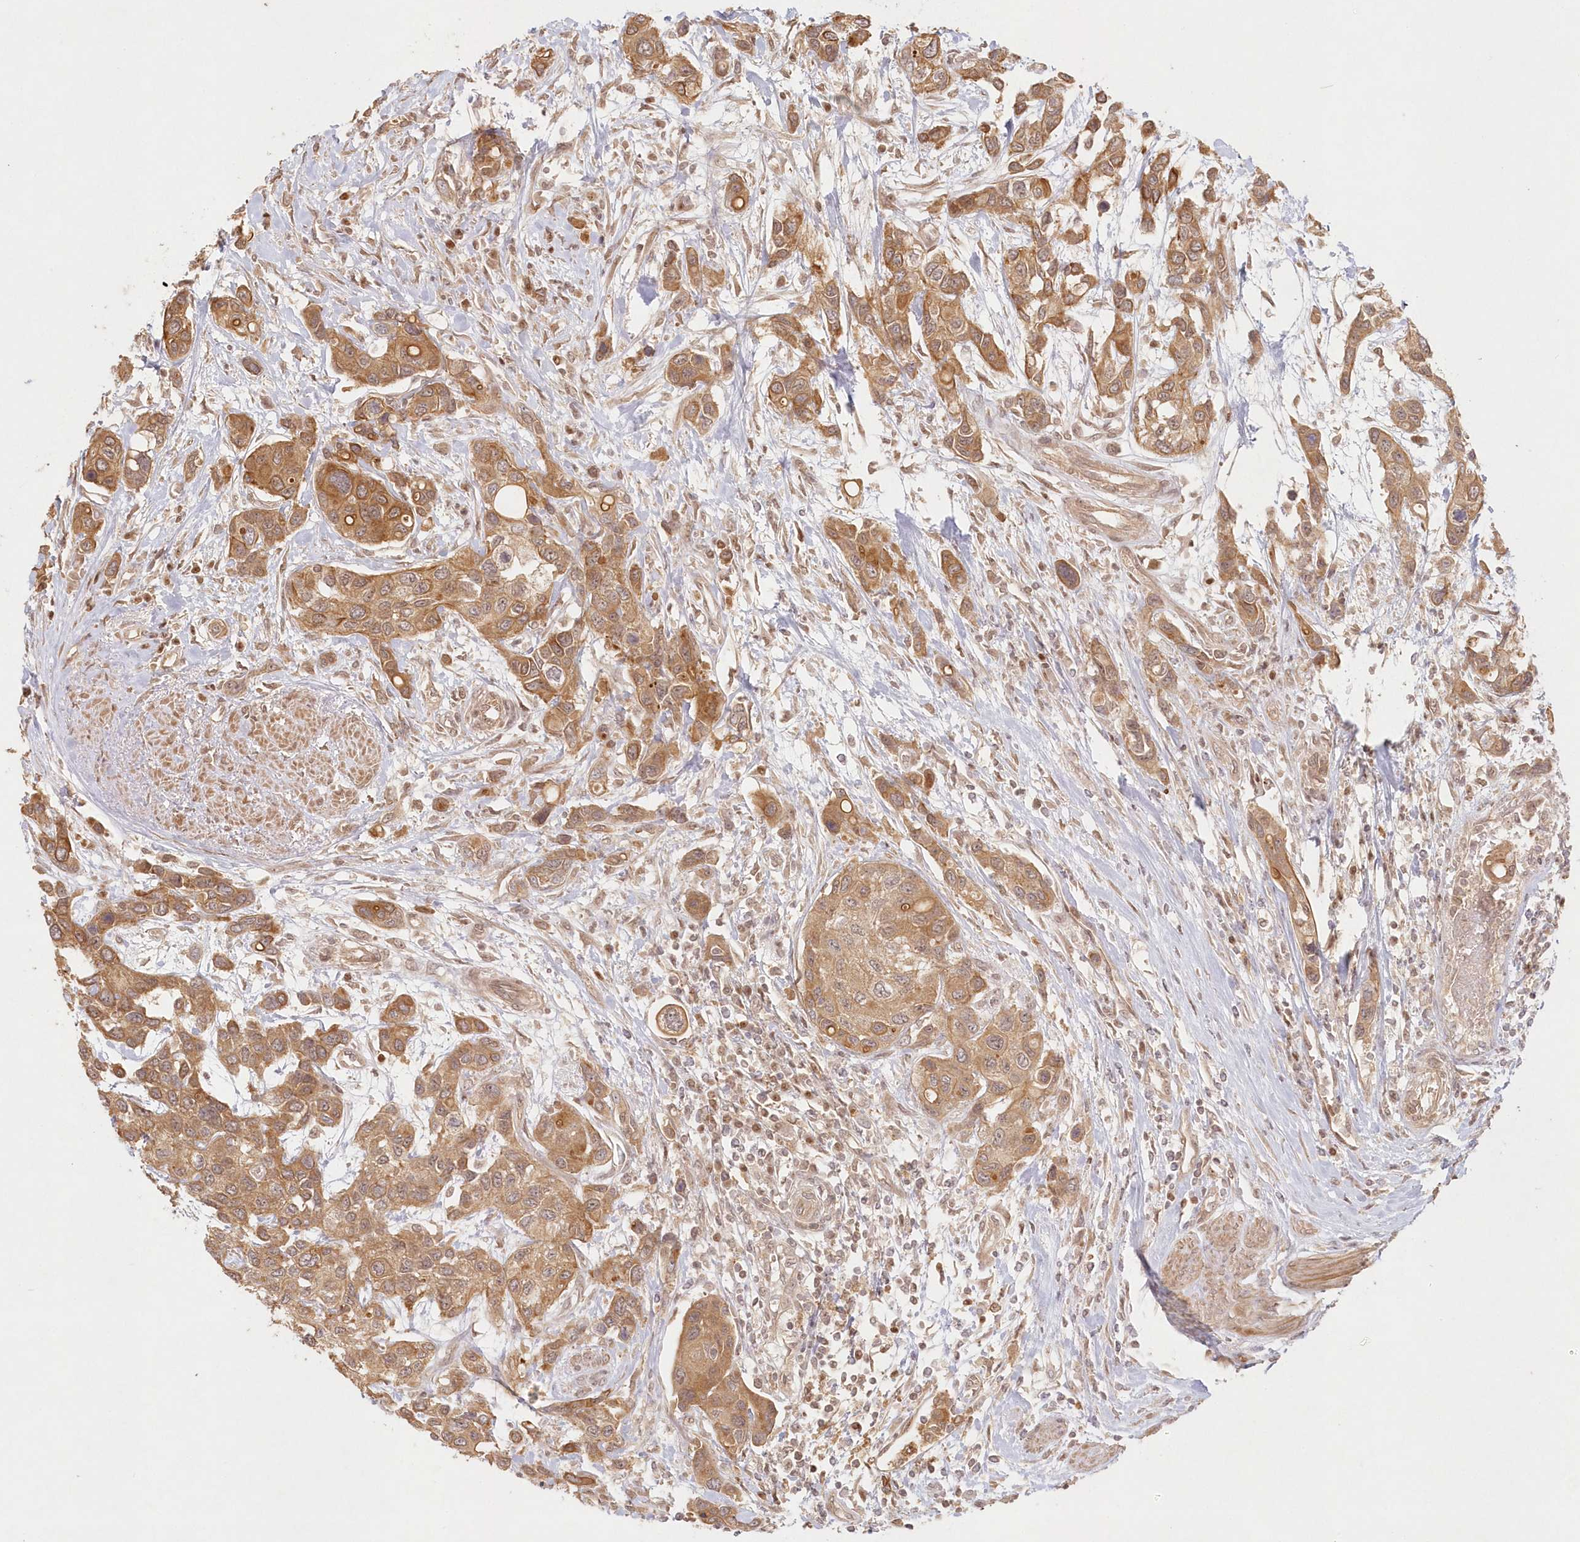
{"staining": {"intensity": "moderate", "quantity": ">75%", "location": "cytoplasmic/membranous"}, "tissue": "urothelial cancer", "cell_type": "Tumor cells", "image_type": "cancer", "snomed": [{"axis": "morphology", "description": "Normal tissue, NOS"}, {"axis": "morphology", "description": "Urothelial carcinoma, High grade"}, {"axis": "topography", "description": "Vascular tissue"}, {"axis": "topography", "description": "Urinary bladder"}], "caption": "Immunohistochemistry (IHC) image of urothelial cancer stained for a protein (brown), which reveals medium levels of moderate cytoplasmic/membranous positivity in about >75% of tumor cells.", "gene": "KIAA0232", "patient": {"sex": "female", "age": 56}}